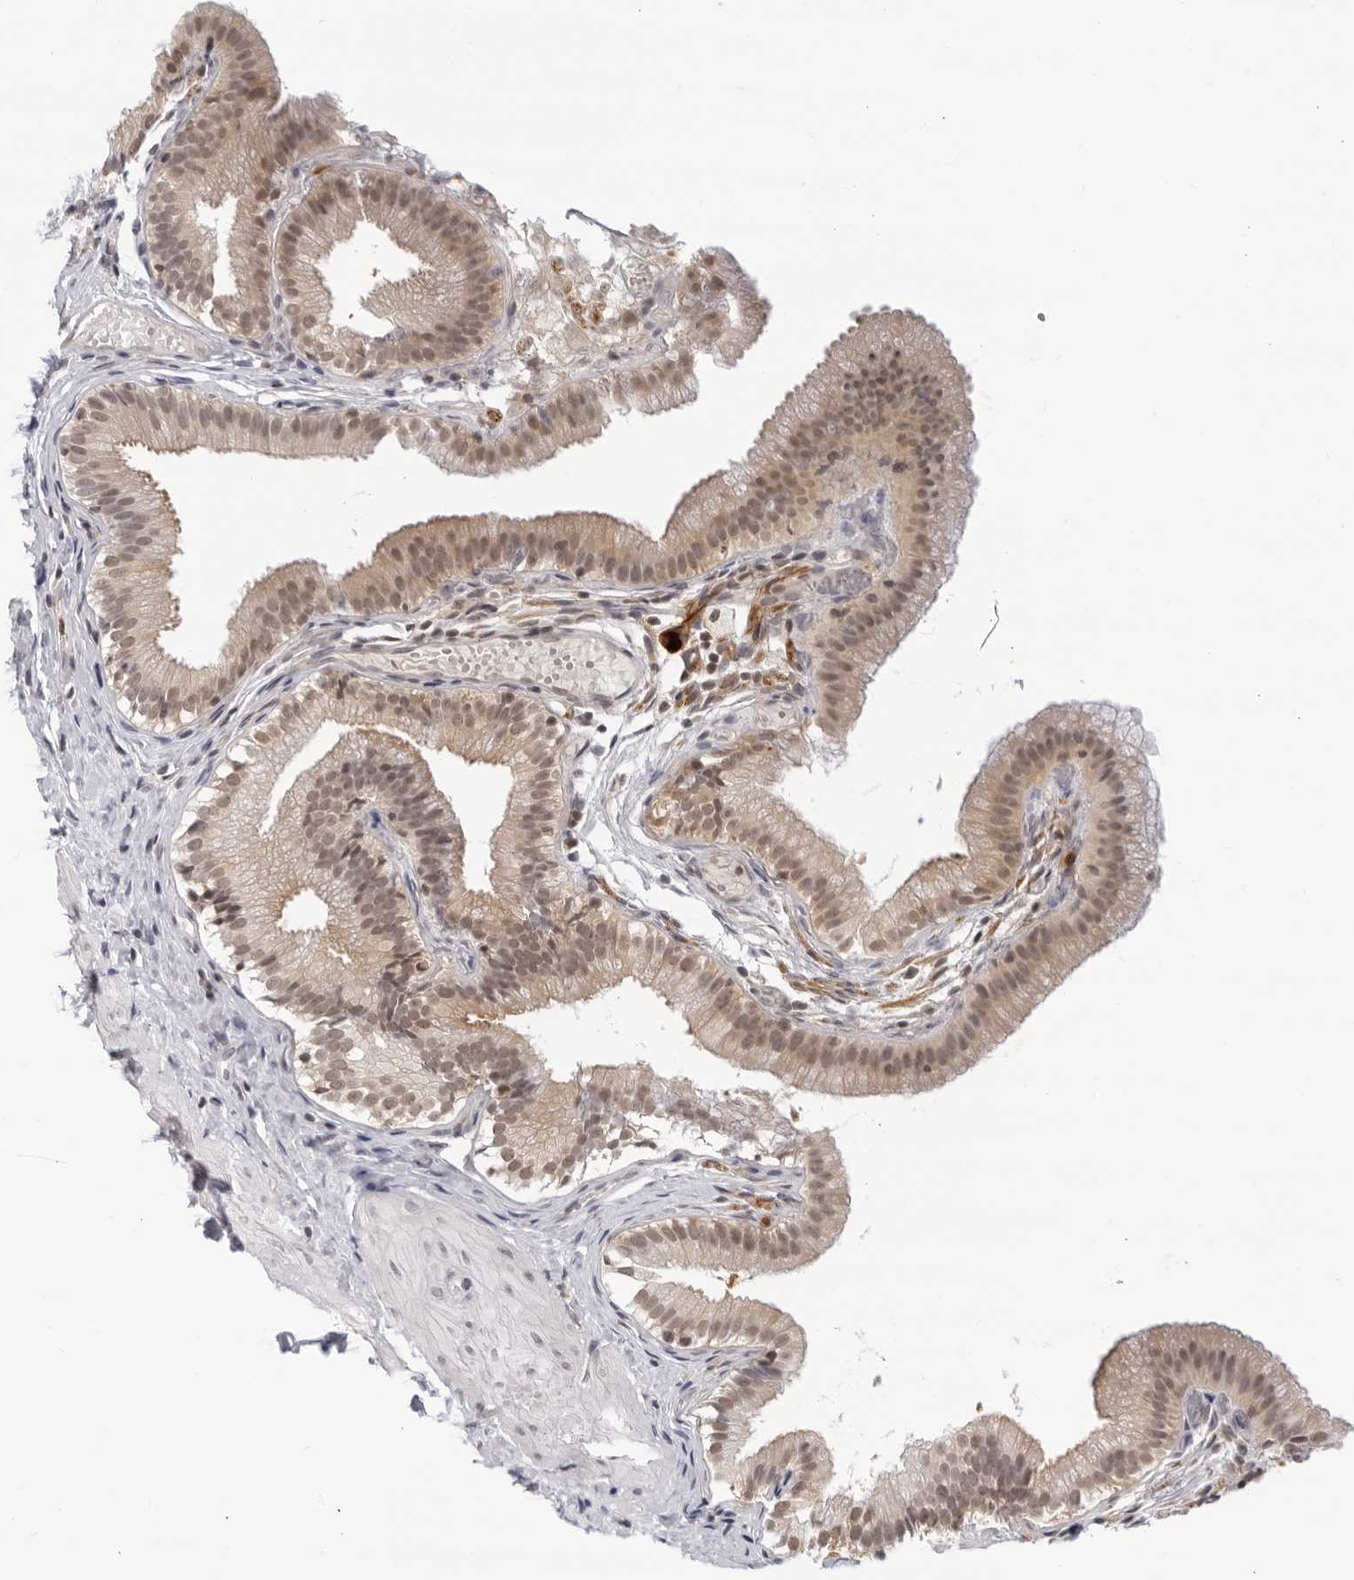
{"staining": {"intensity": "moderate", "quantity": ">75%", "location": "nuclear"}, "tissue": "gallbladder", "cell_type": "Glandular cells", "image_type": "normal", "snomed": [{"axis": "morphology", "description": "Normal tissue, NOS"}, {"axis": "topography", "description": "Gallbladder"}], "caption": "Moderate nuclear protein positivity is present in about >75% of glandular cells in gallbladder. (DAB (3,3'-diaminobenzidine) IHC, brown staining for protein, blue staining for nuclei).", "gene": "CC2D1B", "patient": {"sex": "female", "age": 26}}